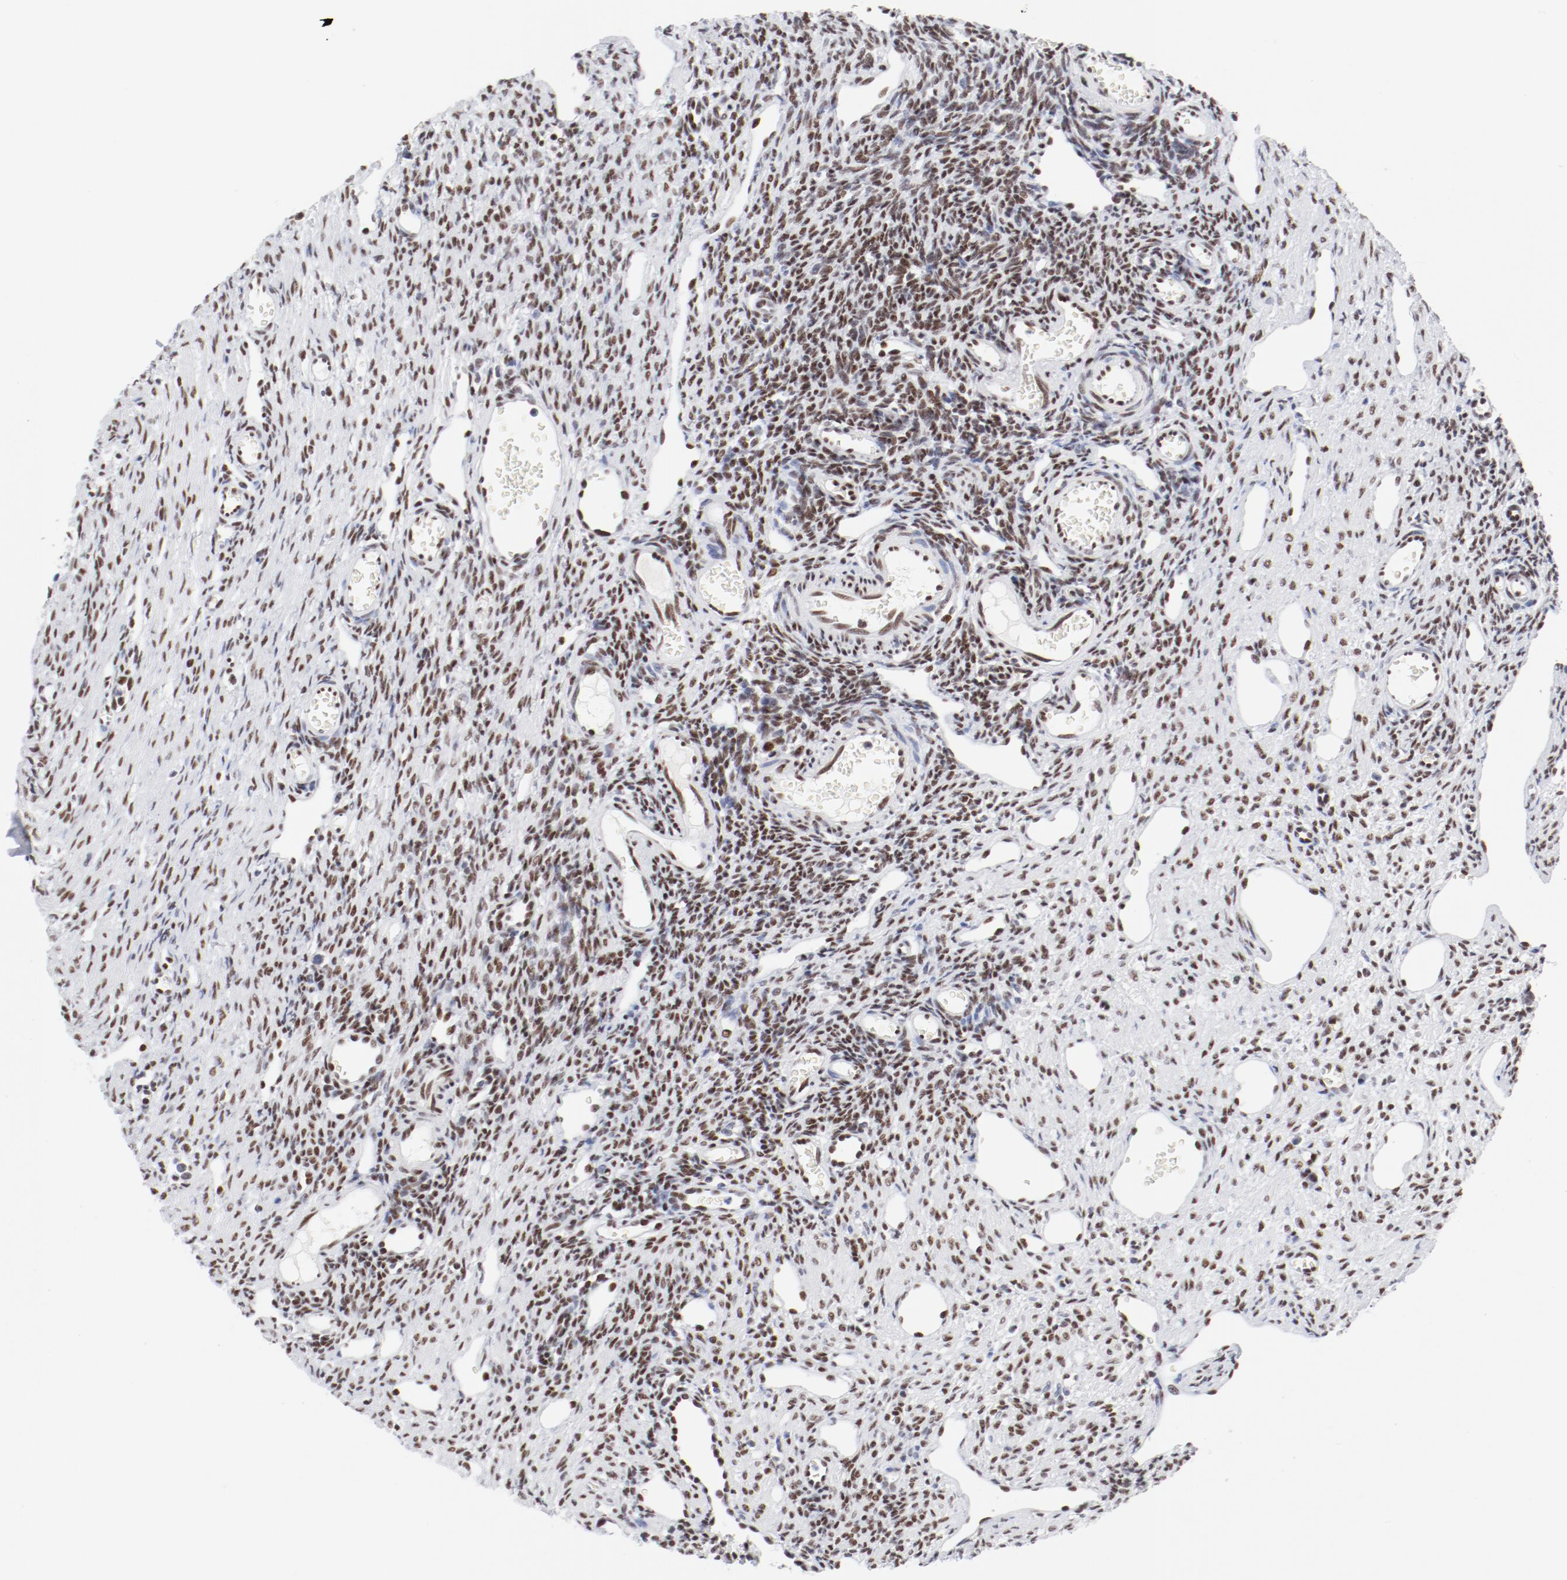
{"staining": {"intensity": "moderate", "quantity": ">75%", "location": "nuclear"}, "tissue": "ovary", "cell_type": "Ovarian stroma cells", "image_type": "normal", "snomed": [{"axis": "morphology", "description": "Normal tissue, NOS"}, {"axis": "topography", "description": "Ovary"}], "caption": "This is a photomicrograph of IHC staining of benign ovary, which shows moderate staining in the nuclear of ovarian stroma cells.", "gene": "ATF2", "patient": {"sex": "female", "age": 33}}